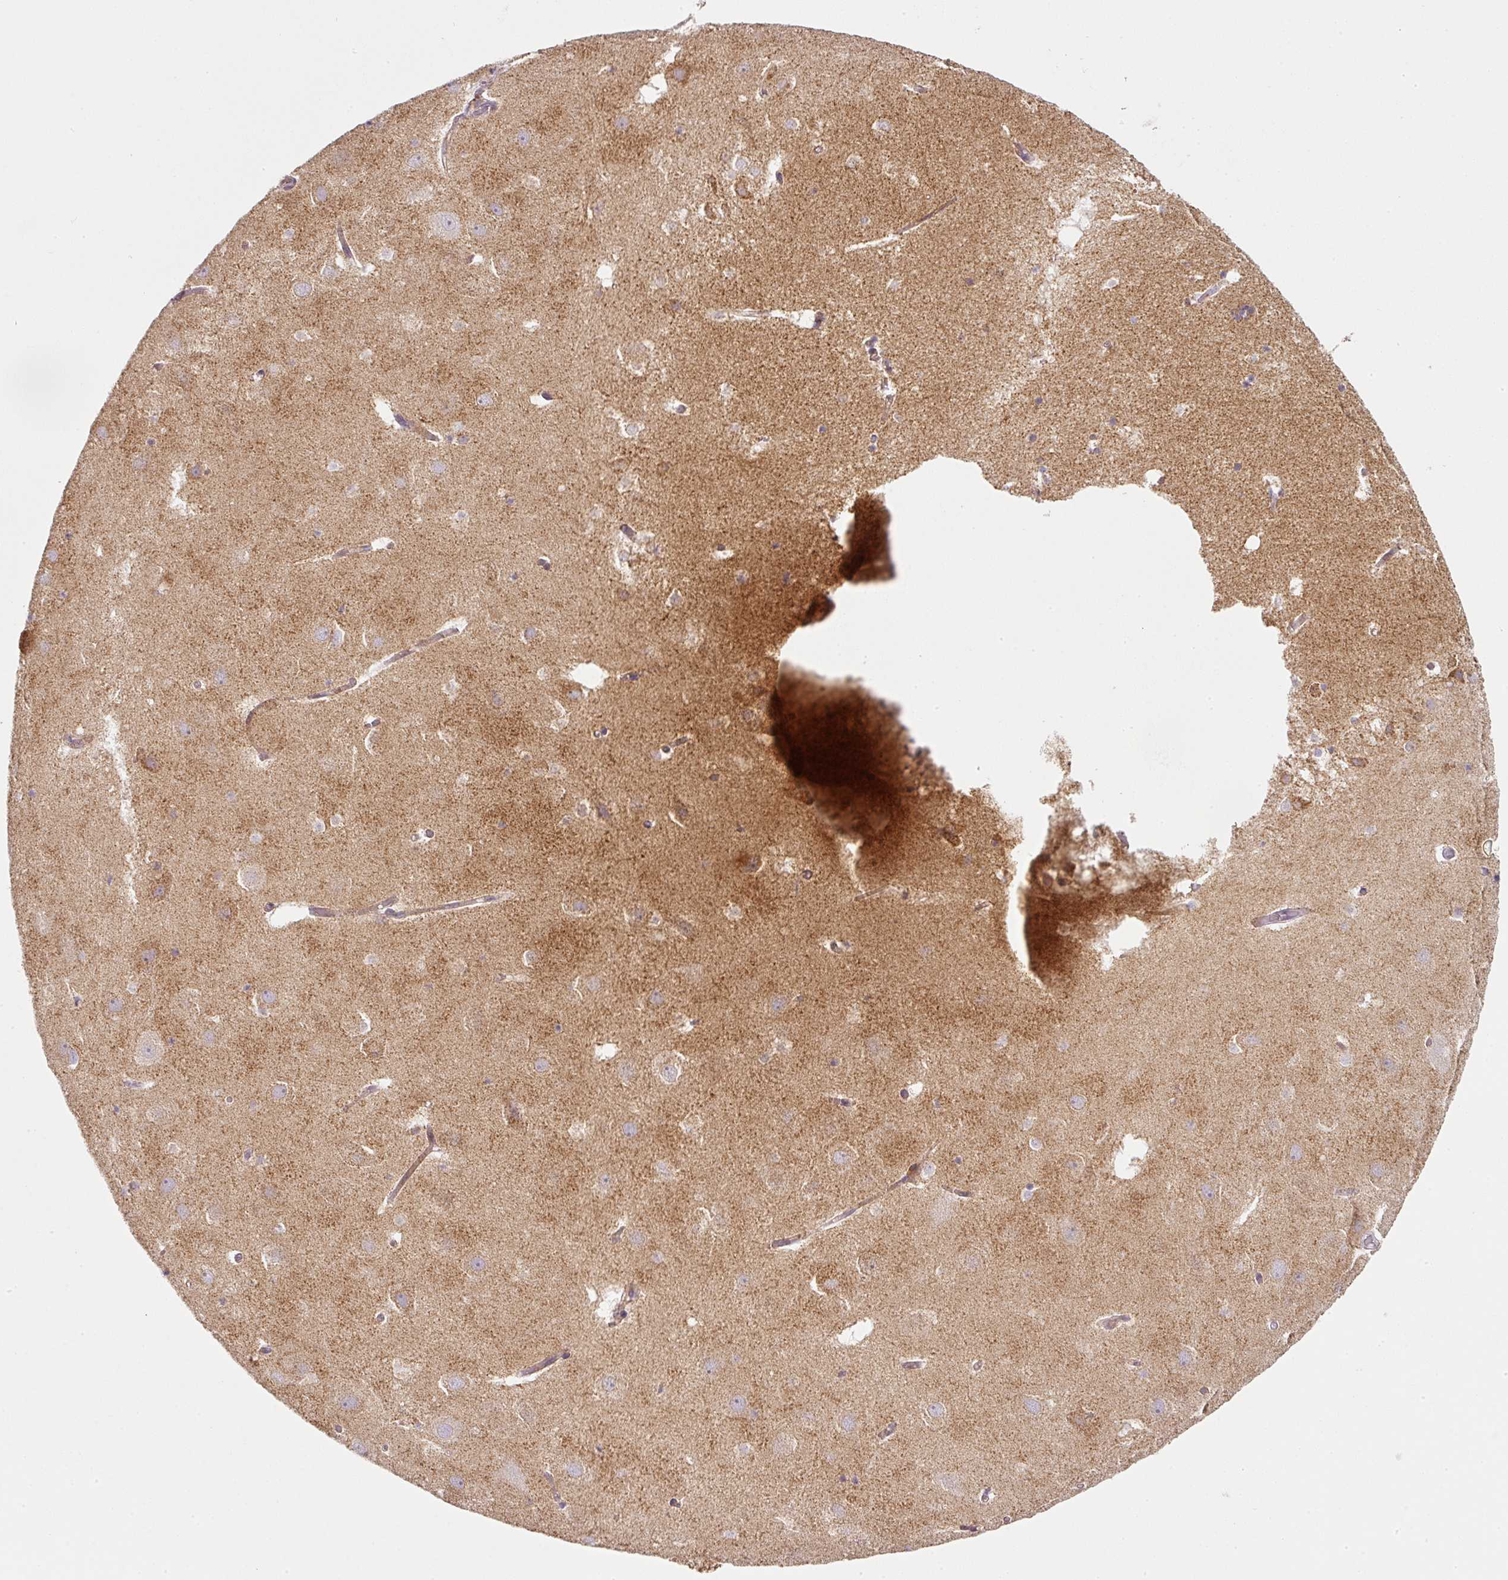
{"staining": {"intensity": "negative", "quantity": "none", "location": "none"}, "tissue": "hippocampus", "cell_type": "Glial cells", "image_type": "normal", "snomed": [{"axis": "morphology", "description": "Normal tissue, NOS"}, {"axis": "topography", "description": "Hippocampus"}], "caption": "Glial cells show no significant expression in unremarkable hippocampus. (DAB IHC, high magnification).", "gene": "NDUFA1", "patient": {"sex": "female", "age": 52}}